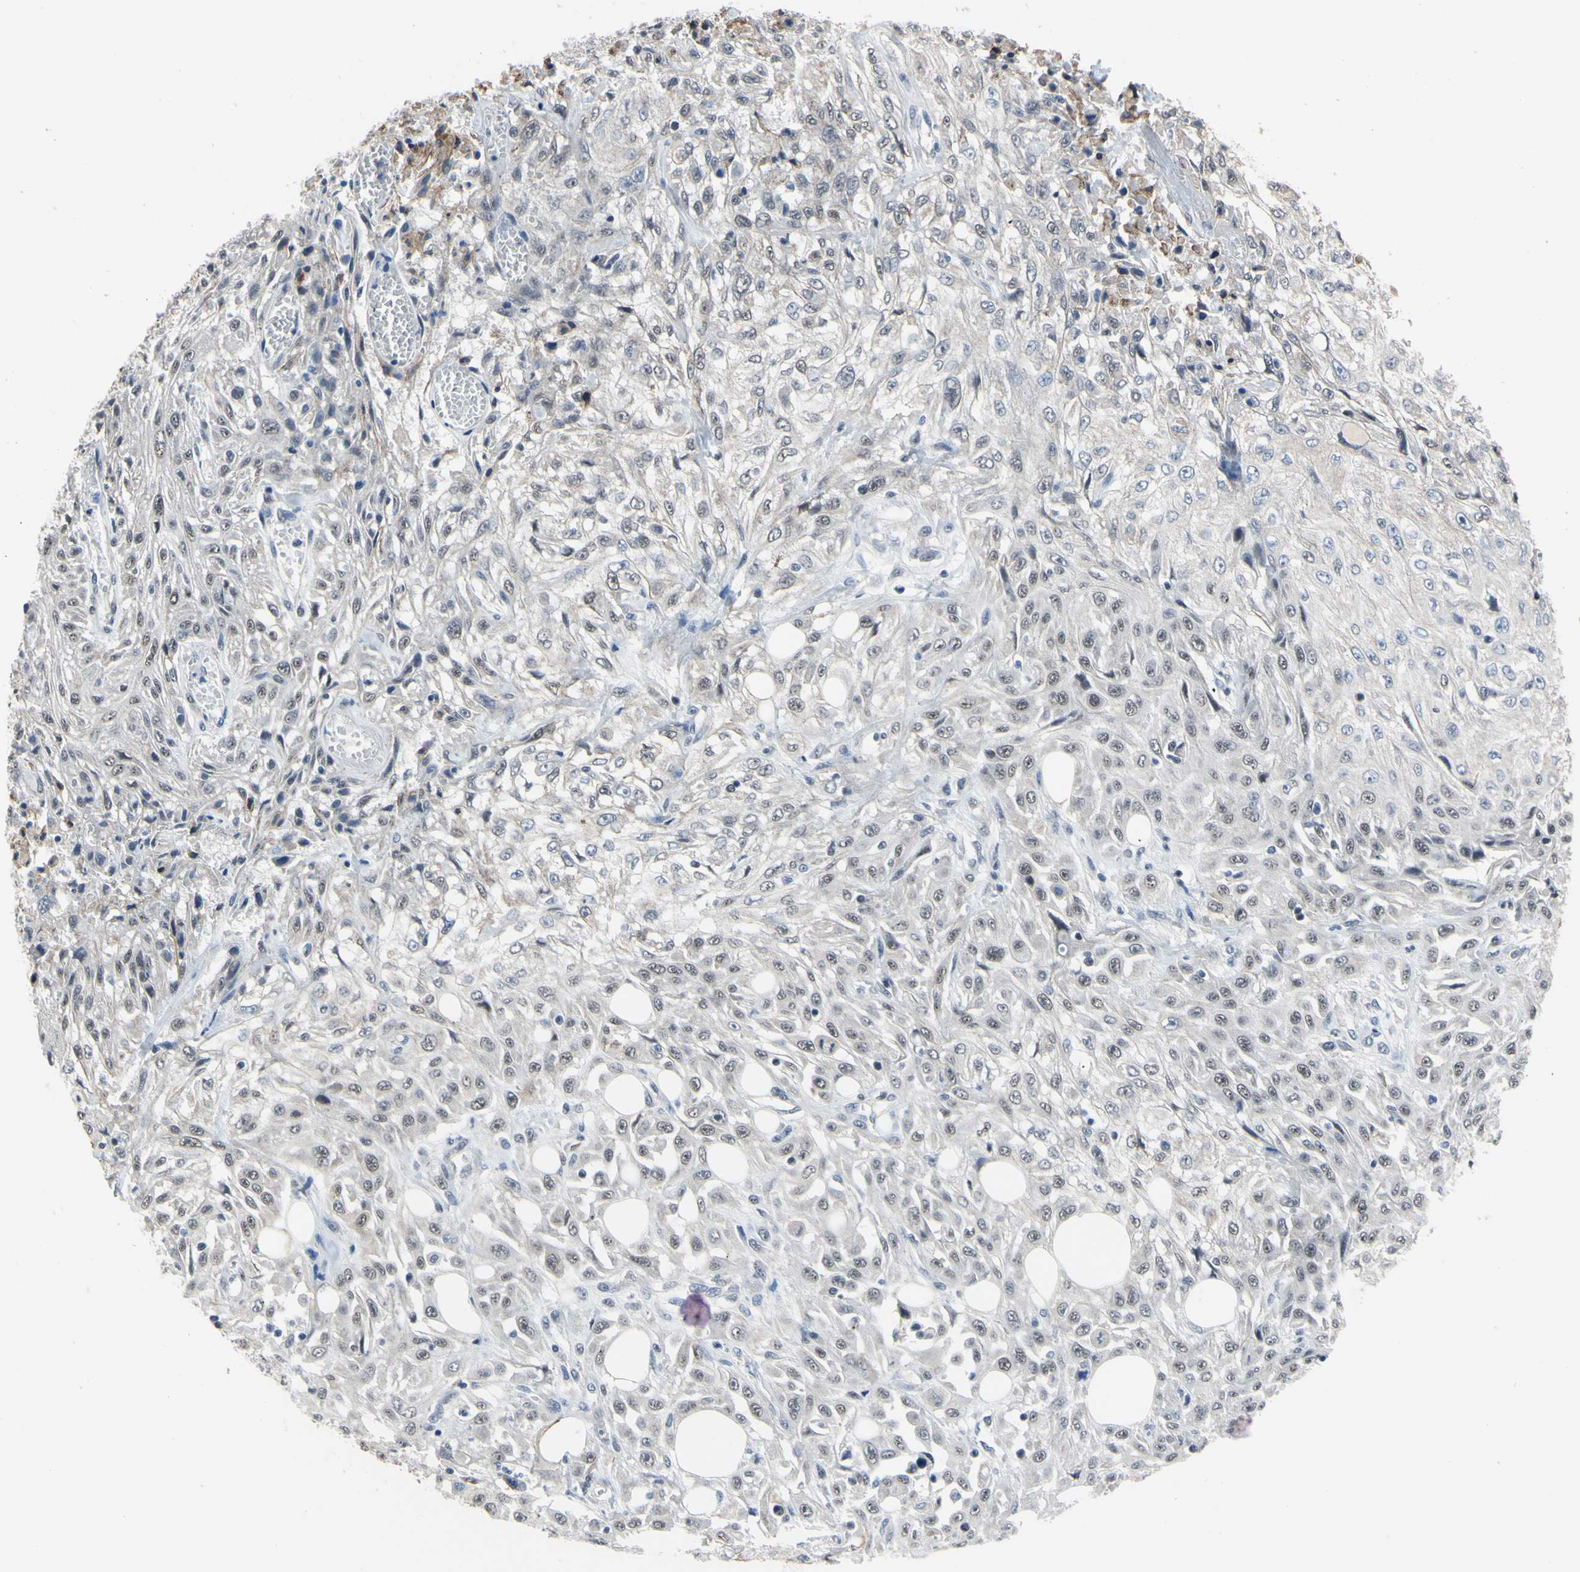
{"staining": {"intensity": "weak", "quantity": "25%-75%", "location": "nuclear"}, "tissue": "skin cancer", "cell_type": "Tumor cells", "image_type": "cancer", "snomed": [{"axis": "morphology", "description": "Squamous cell carcinoma, NOS"}, {"axis": "morphology", "description": "Squamous cell carcinoma, metastatic, NOS"}, {"axis": "topography", "description": "Skin"}, {"axis": "topography", "description": "Lymph node"}], "caption": "Immunohistochemical staining of skin metastatic squamous cell carcinoma reveals low levels of weak nuclear positivity in approximately 25%-75% of tumor cells.", "gene": "LHX9", "patient": {"sex": "male", "age": 75}}